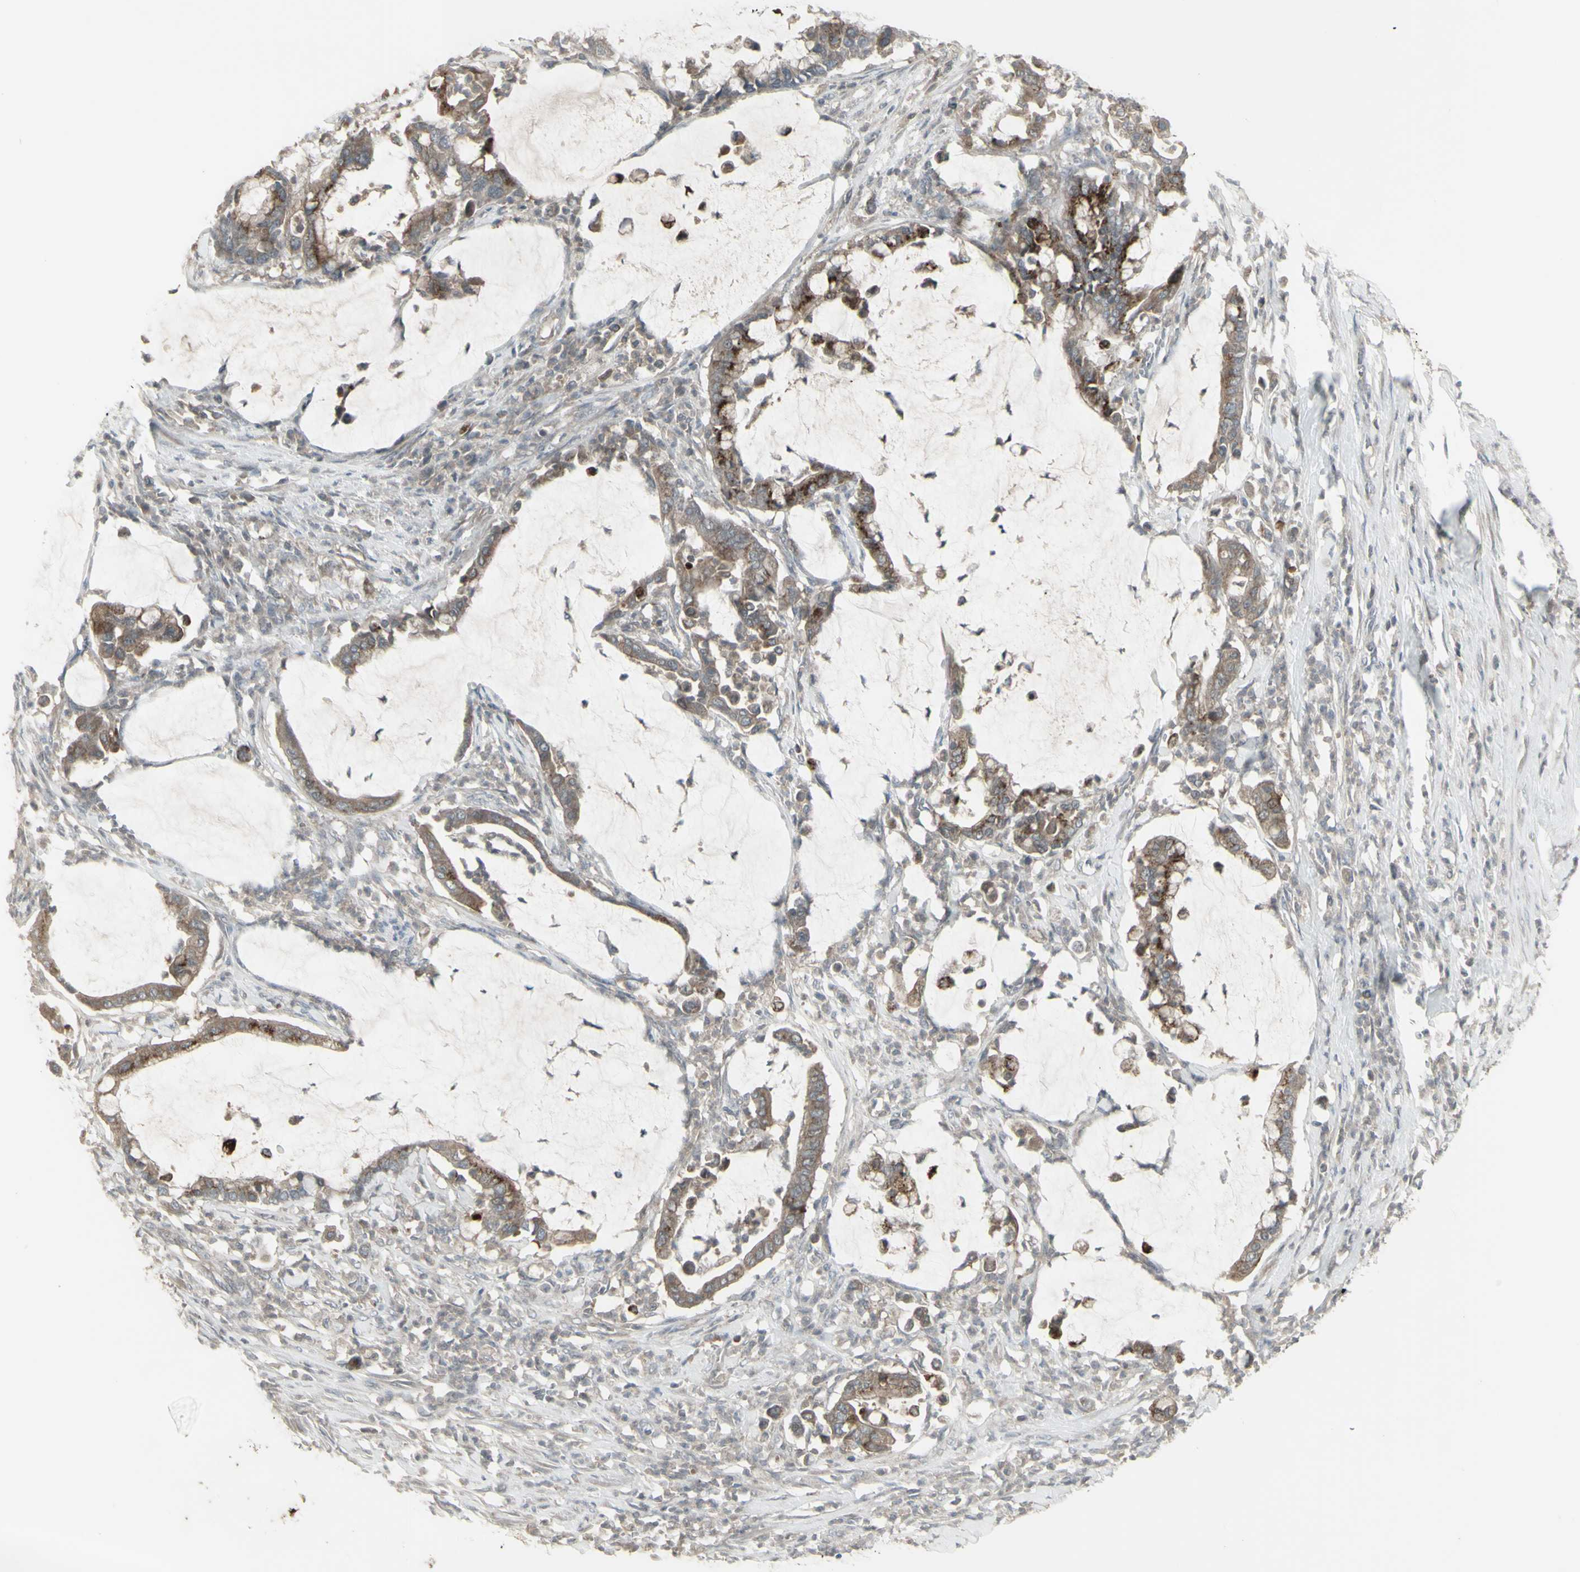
{"staining": {"intensity": "moderate", "quantity": "25%-75%", "location": "cytoplasmic/membranous"}, "tissue": "pancreatic cancer", "cell_type": "Tumor cells", "image_type": "cancer", "snomed": [{"axis": "morphology", "description": "Adenocarcinoma, NOS"}, {"axis": "topography", "description": "Pancreas"}], "caption": "This image reveals adenocarcinoma (pancreatic) stained with immunohistochemistry to label a protein in brown. The cytoplasmic/membranous of tumor cells show moderate positivity for the protein. Nuclei are counter-stained blue.", "gene": "CSK", "patient": {"sex": "male", "age": 41}}